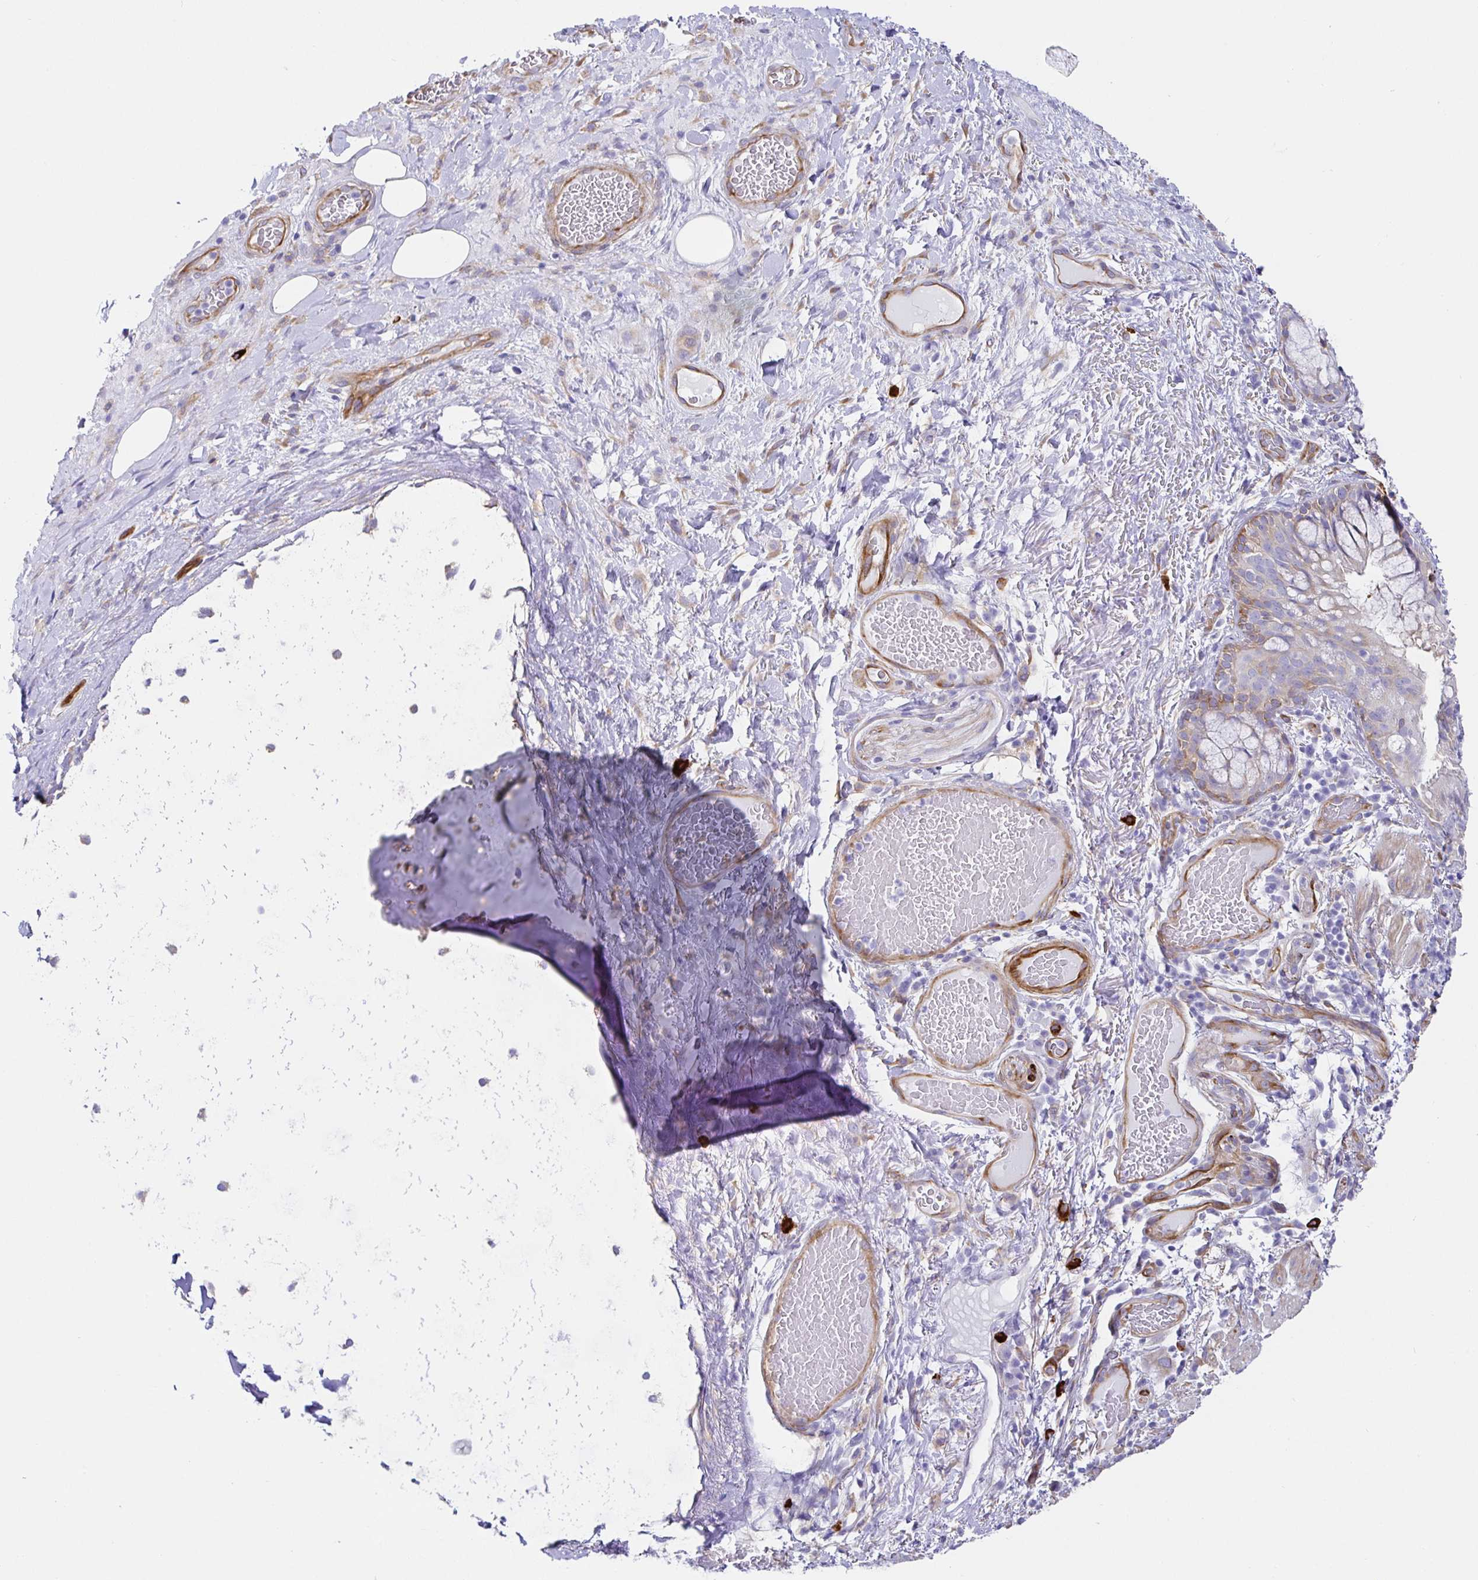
{"staining": {"intensity": "moderate", "quantity": "<25%", "location": "cytoplasmic/membranous"}, "tissue": "bronchus", "cell_type": "Respiratory epithelial cells", "image_type": "normal", "snomed": [{"axis": "morphology", "description": "Normal tissue, NOS"}, {"axis": "topography", "description": "Lymph node"}, {"axis": "topography", "description": "Bronchus"}], "caption": "Immunohistochemical staining of unremarkable bronchus reveals low levels of moderate cytoplasmic/membranous positivity in approximately <25% of respiratory epithelial cells.", "gene": "DOCK1", "patient": {"sex": "male", "age": 56}}